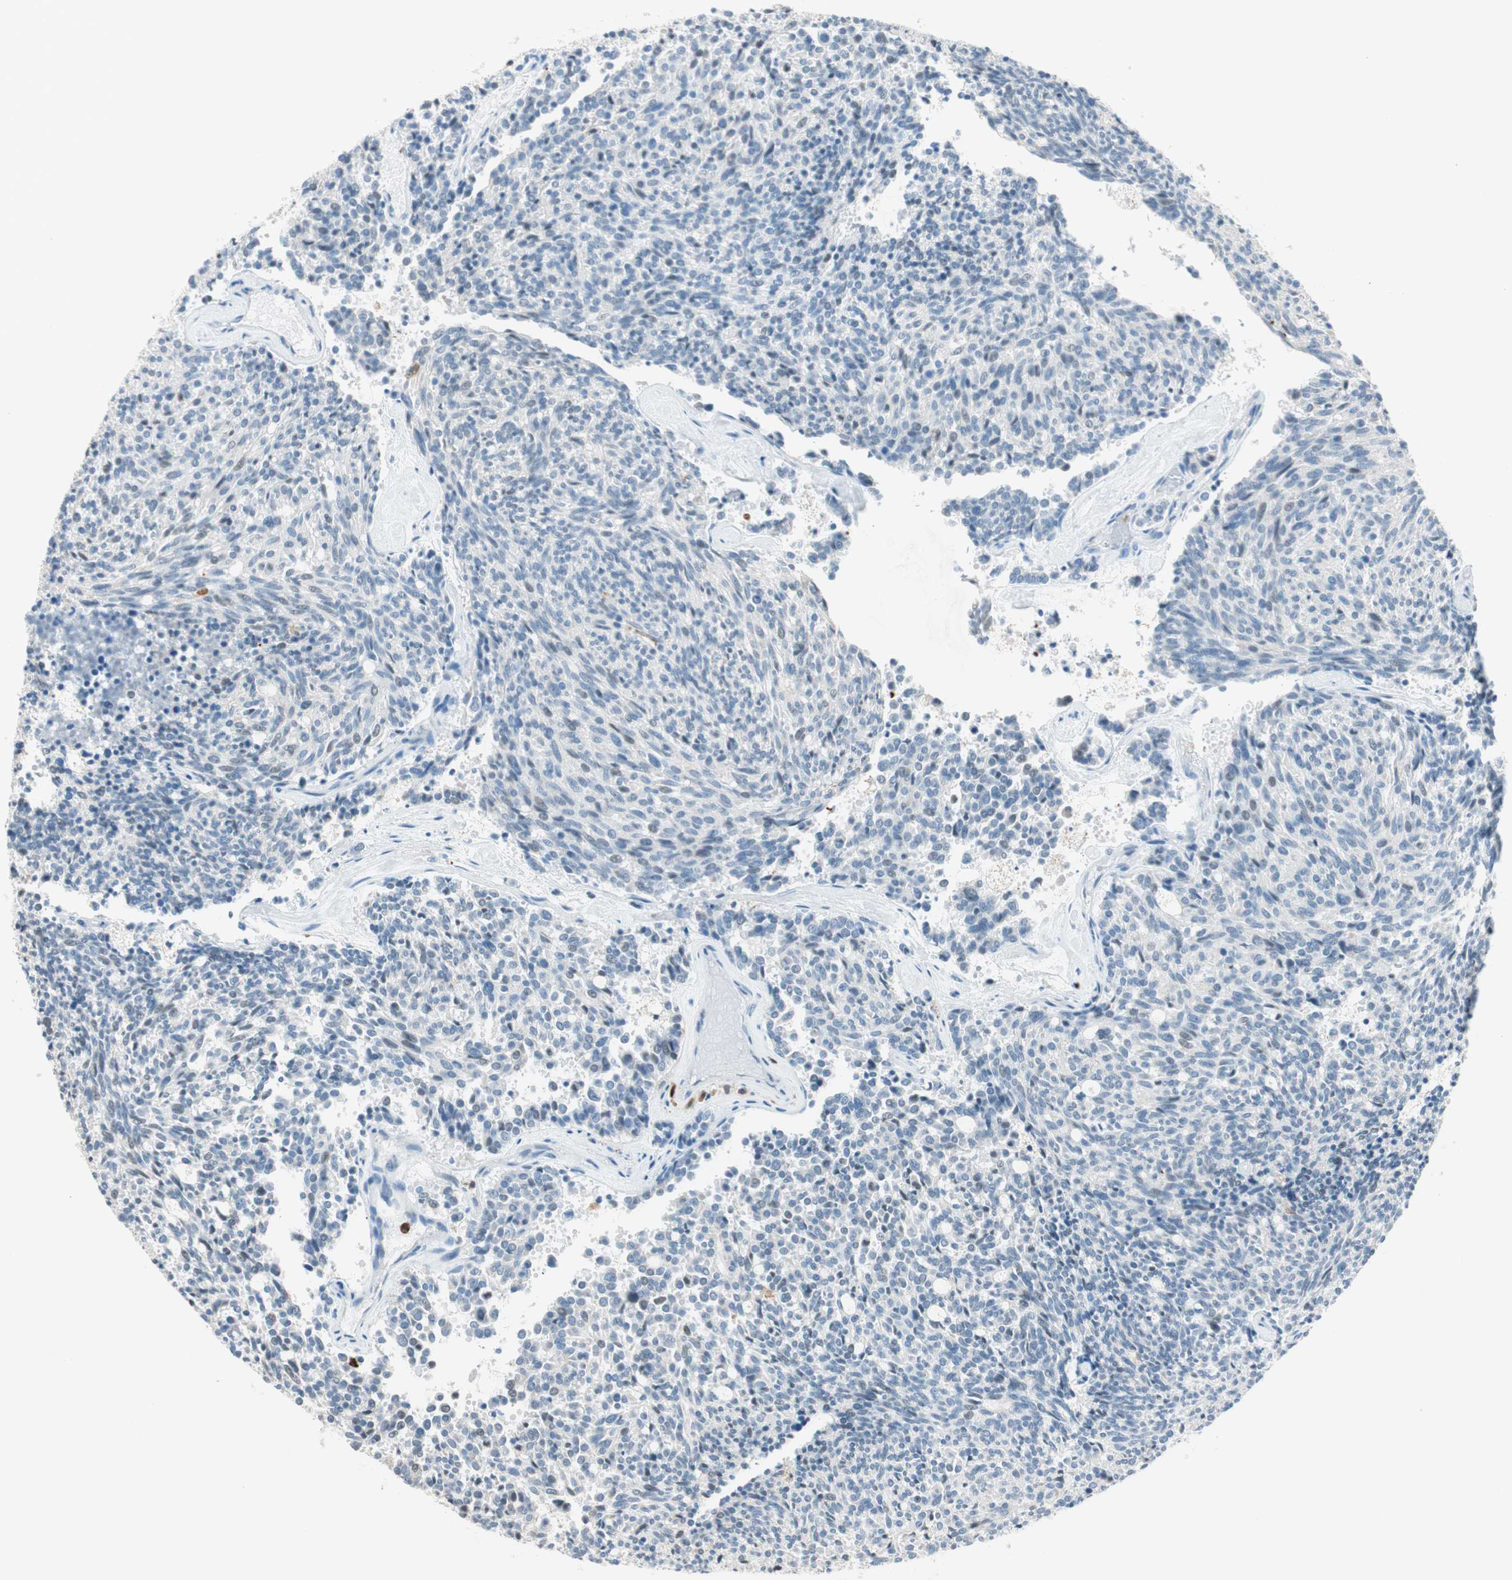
{"staining": {"intensity": "negative", "quantity": "none", "location": "none"}, "tissue": "carcinoid", "cell_type": "Tumor cells", "image_type": "cancer", "snomed": [{"axis": "morphology", "description": "Carcinoid, malignant, NOS"}, {"axis": "topography", "description": "Pancreas"}], "caption": "The immunohistochemistry histopathology image has no significant expression in tumor cells of carcinoid tissue. The staining is performed using DAB brown chromogen with nuclei counter-stained in using hematoxylin.", "gene": "HPGD", "patient": {"sex": "female", "age": 54}}